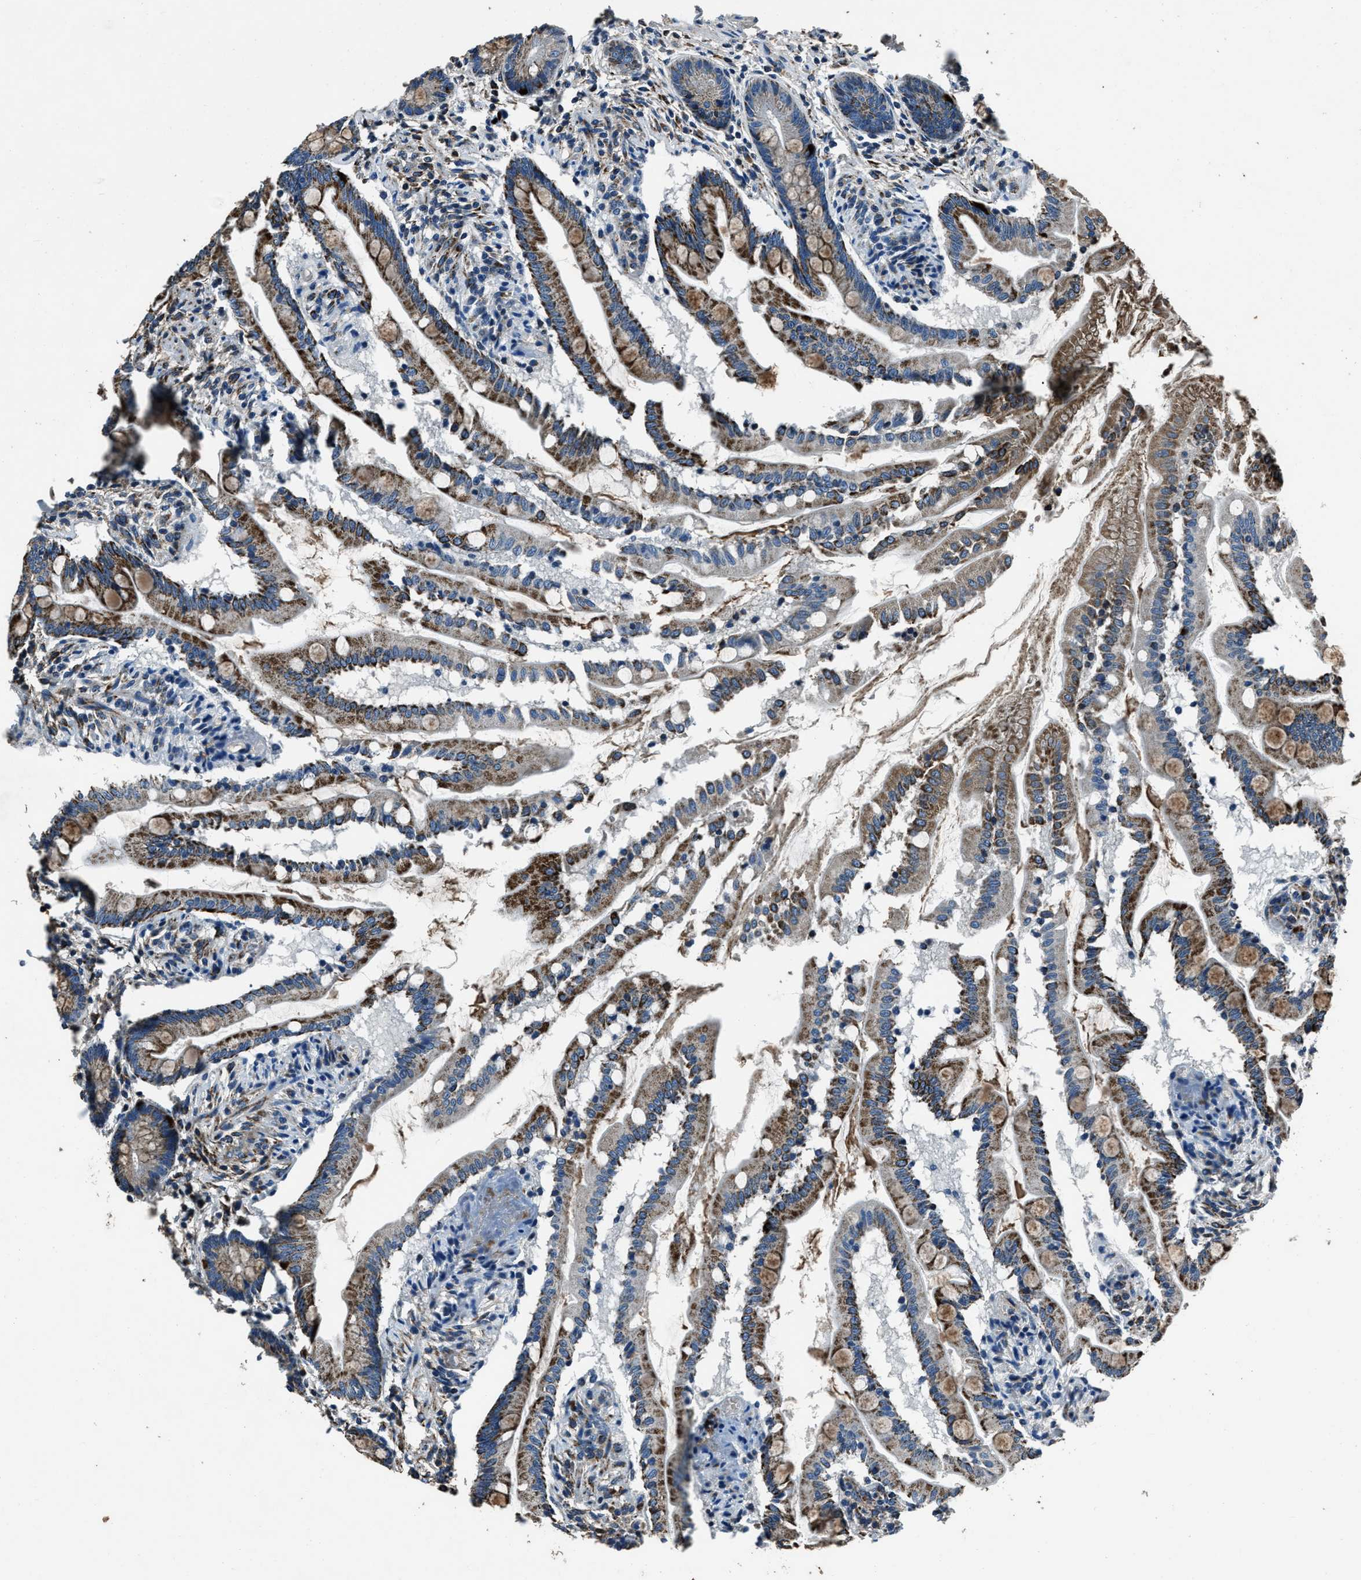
{"staining": {"intensity": "moderate", "quantity": "25%-75%", "location": "cytoplasmic/membranous"}, "tissue": "small intestine", "cell_type": "Glandular cells", "image_type": "normal", "snomed": [{"axis": "morphology", "description": "Normal tissue, NOS"}, {"axis": "topography", "description": "Small intestine"}], "caption": "Immunohistochemistry photomicrograph of benign small intestine: human small intestine stained using IHC shows medium levels of moderate protein expression localized specifically in the cytoplasmic/membranous of glandular cells, appearing as a cytoplasmic/membranous brown color.", "gene": "OGDH", "patient": {"sex": "female", "age": 56}}